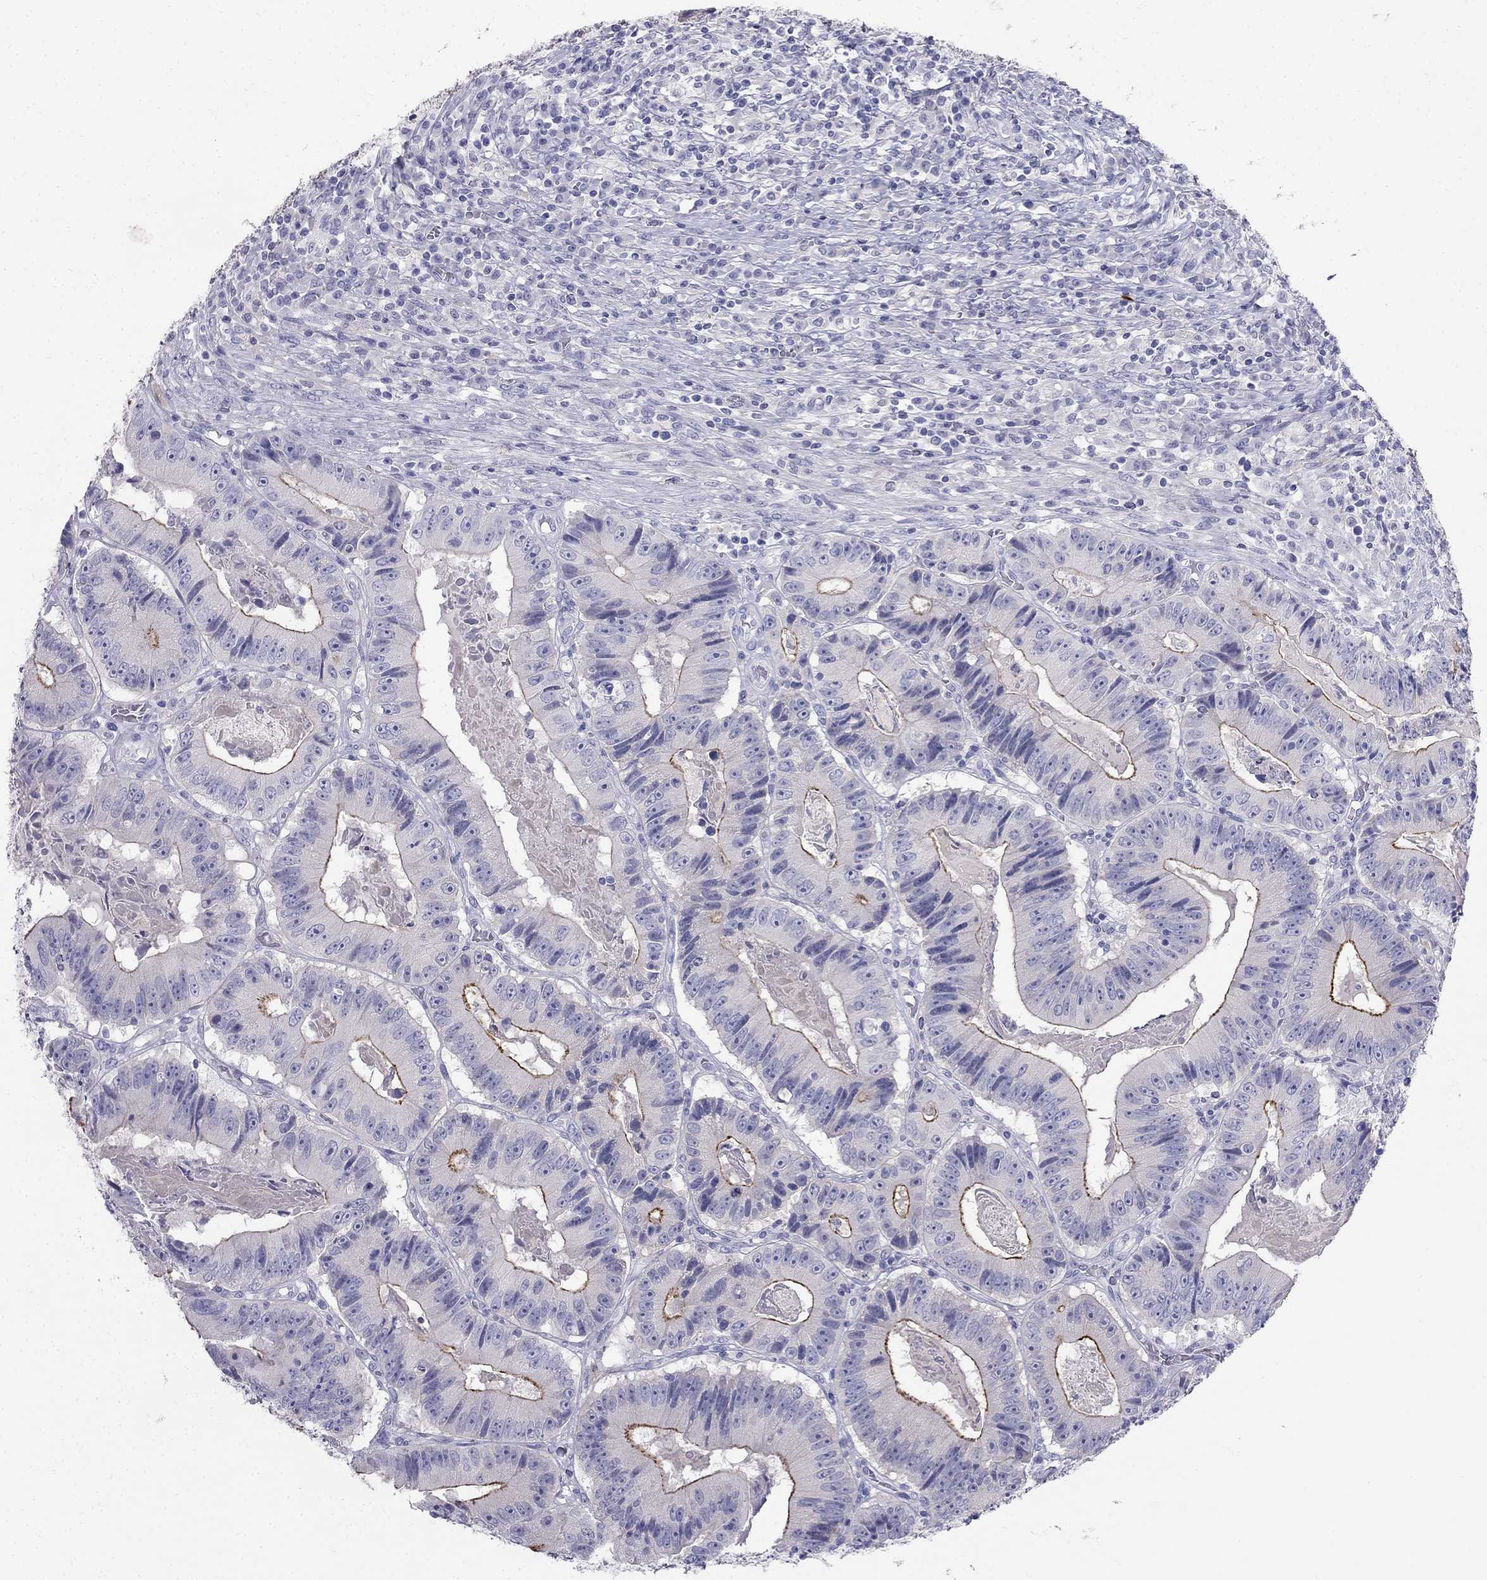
{"staining": {"intensity": "strong", "quantity": "<25%", "location": "cytoplasmic/membranous"}, "tissue": "colorectal cancer", "cell_type": "Tumor cells", "image_type": "cancer", "snomed": [{"axis": "morphology", "description": "Adenocarcinoma, NOS"}, {"axis": "topography", "description": "Colon"}], "caption": "Colorectal cancer stained with a protein marker reveals strong staining in tumor cells.", "gene": "RFLNA", "patient": {"sex": "female", "age": 86}}